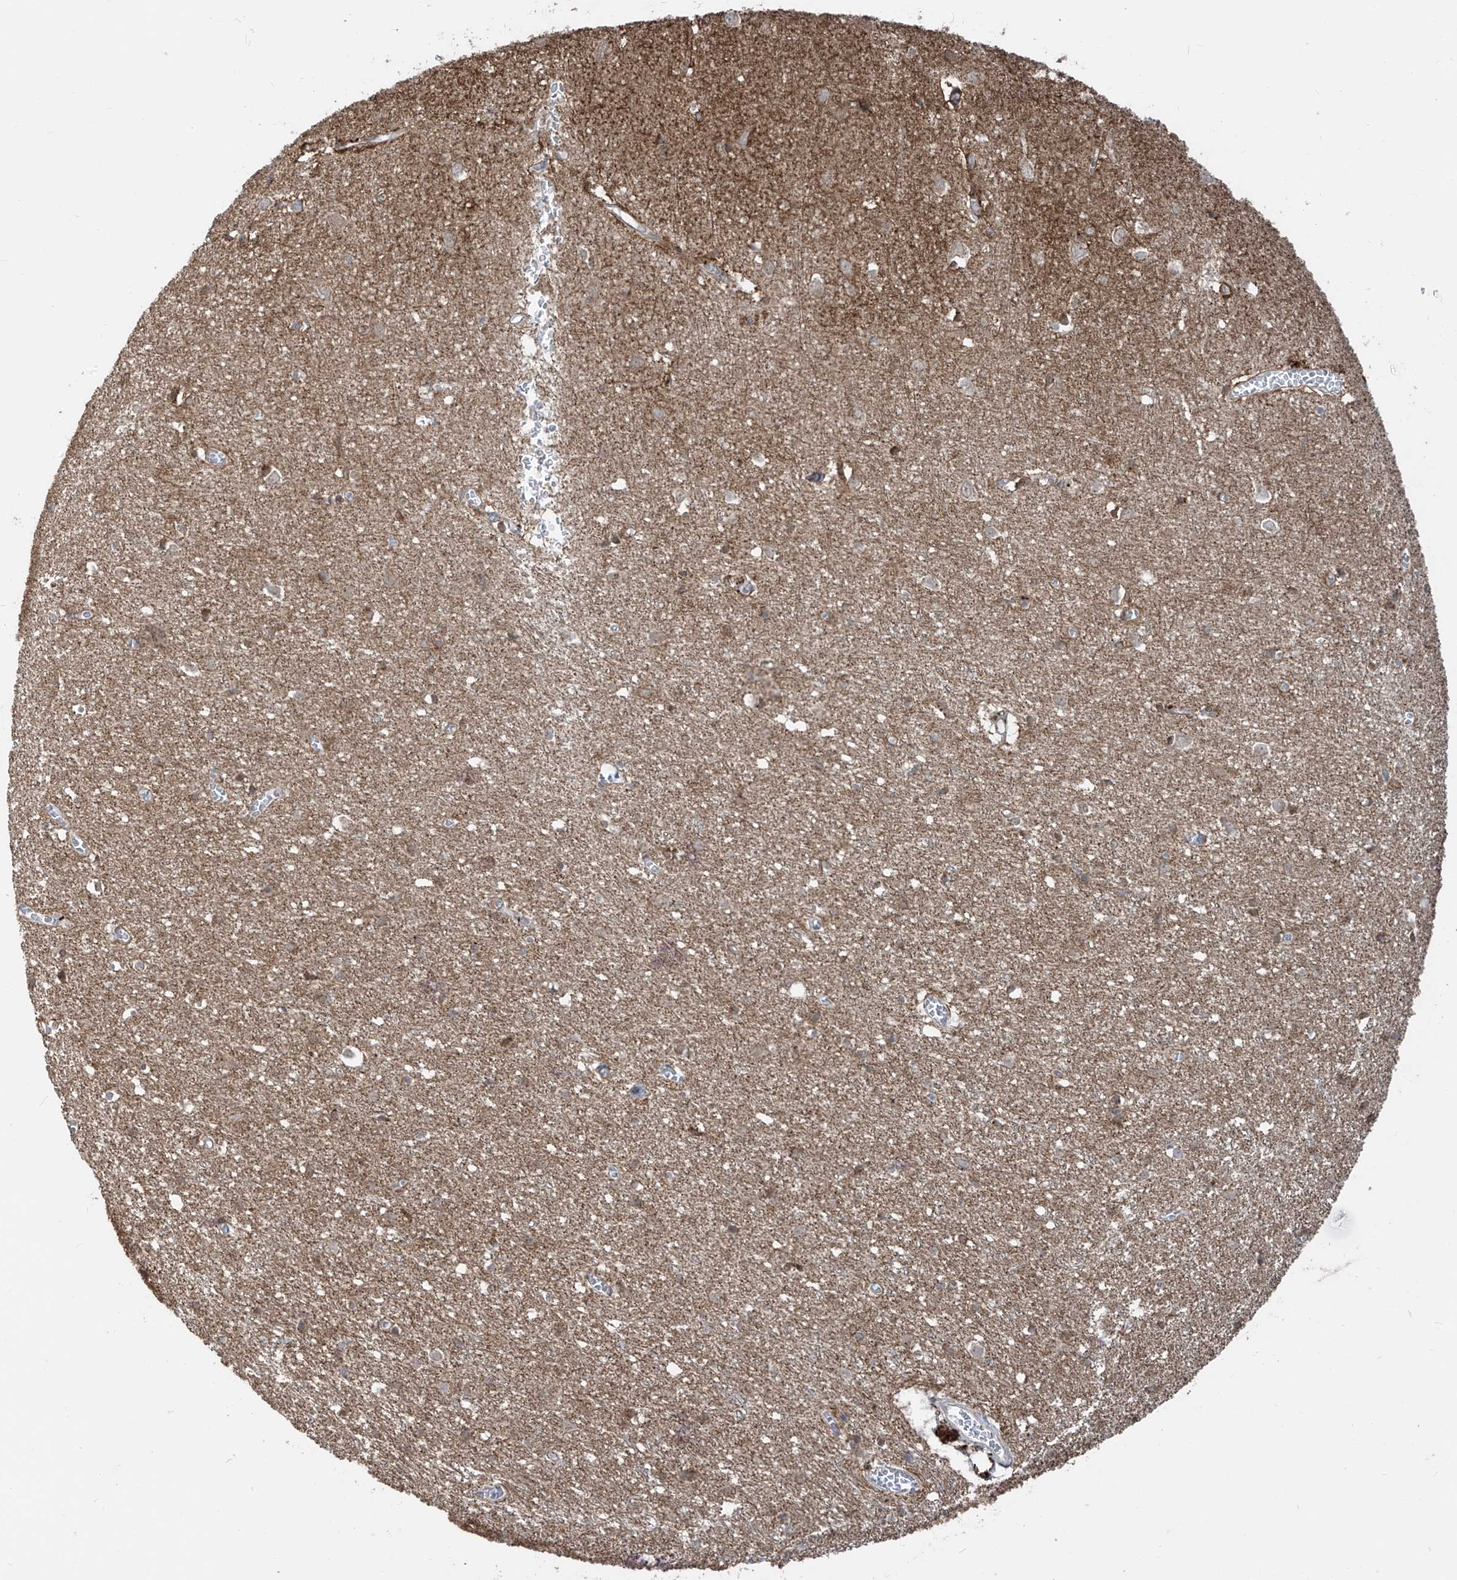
{"staining": {"intensity": "moderate", "quantity": ">75%", "location": "cytoplasmic/membranous"}, "tissue": "cerebral cortex", "cell_type": "Endothelial cells", "image_type": "normal", "snomed": [{"axis": "morphology", "description": "Normal tissue, NOS"}, {"axis": "topography", "description": "Cerebral cortex"}], "caption": "This is a photomicrograph of immunohistochemistry (IHC) staining of normal cerebral cortex, which shows moderate expression in the cytoplasmic/membranous of endothelial cells.", "gene": "PDE11A", "patient": {"sex": "female", "age": 64}}